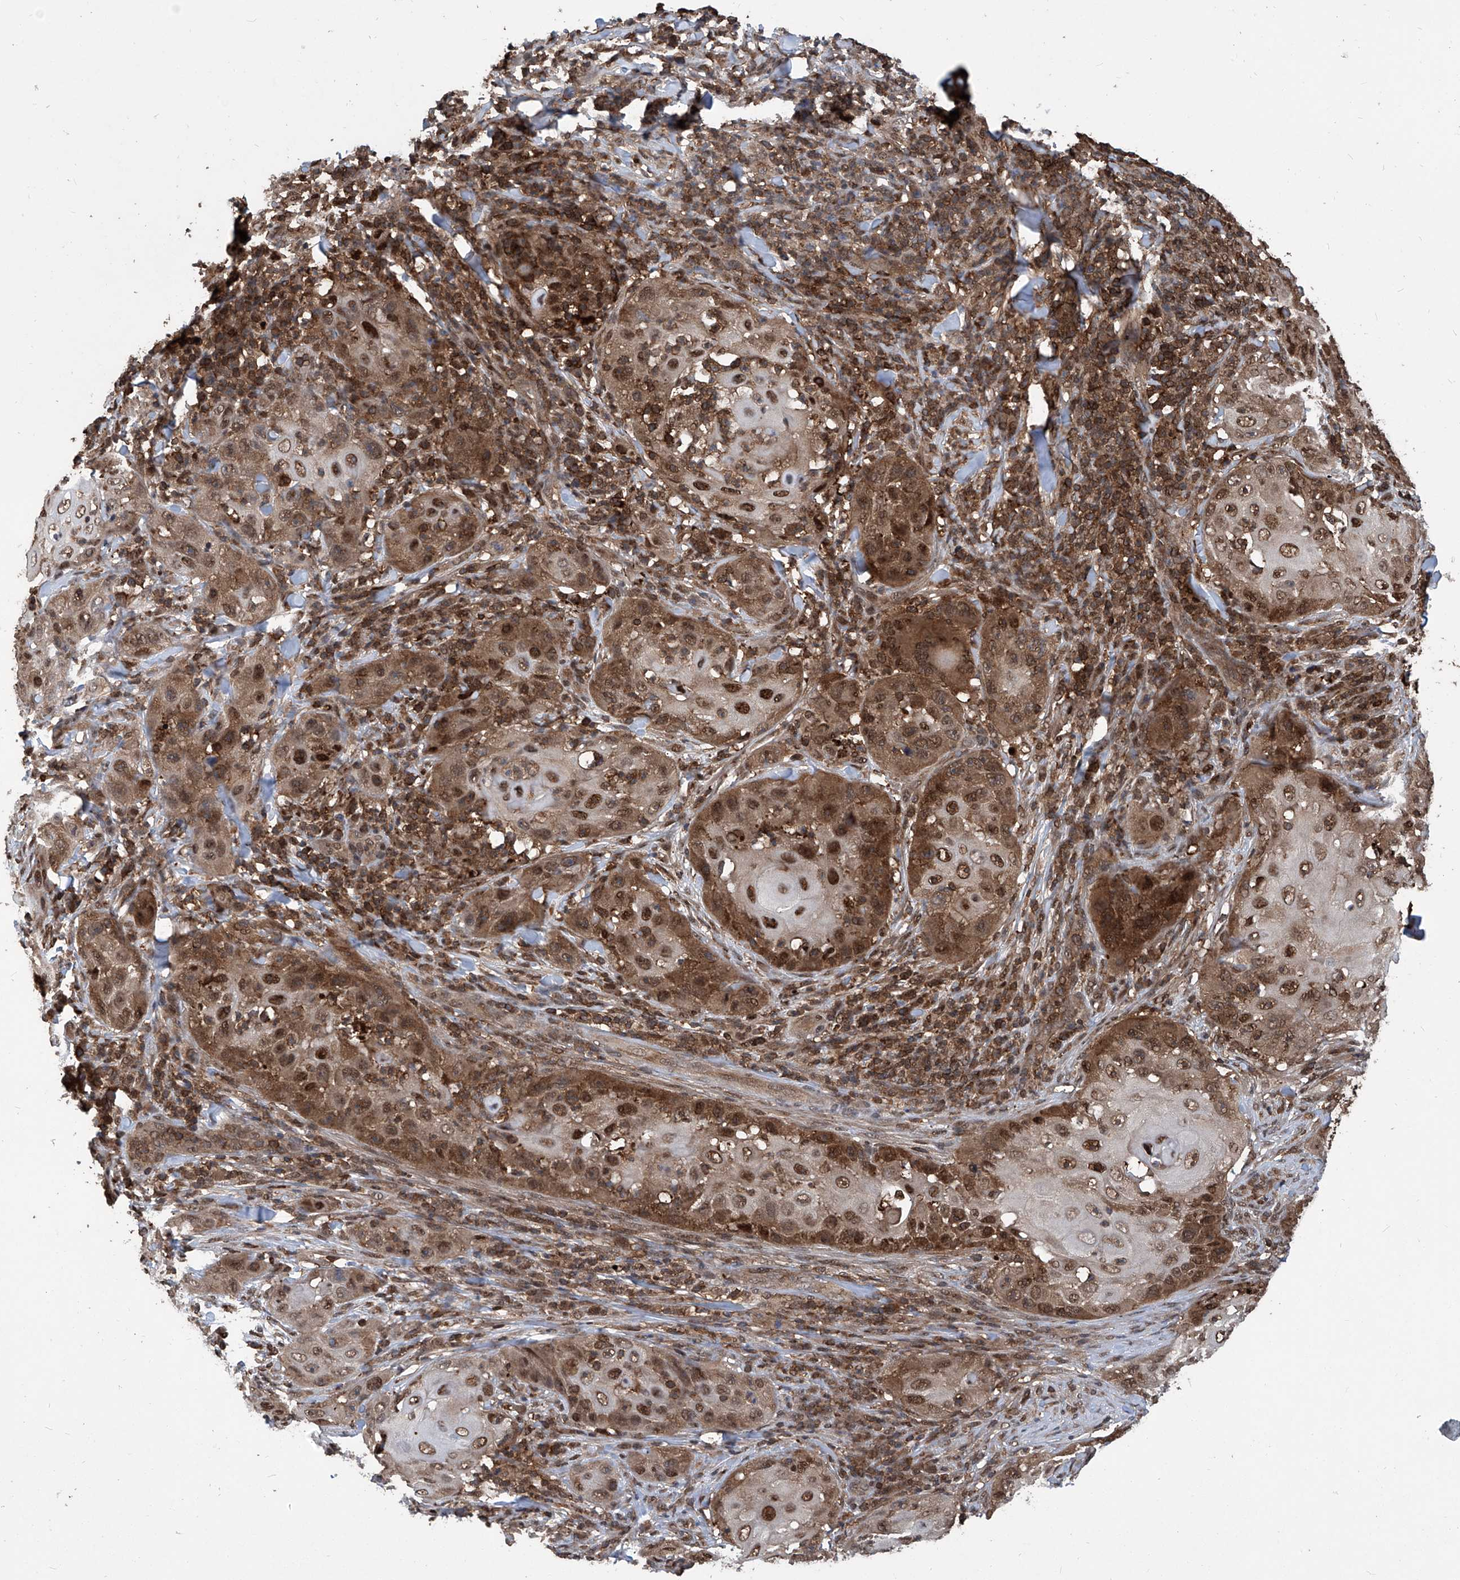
{"staining": {"intensity": "moderate", "quantity": ">75%", "location": "cytoplasmic/membranous,nuclear"}, "tissue": "skin cancer", "cell_type": "Tumor cells", "image_type": "cancer", "snomed": [{"axis": "morphology", "description": "Squamous cell carcinoma, NOS"}, {"axis": "topography", "description": "Skin"}], "caption": "Brown immunohistochemical staining in human skin cancer (squamous cell carcinoma) reveals moderate cytoplasmic/membranous and nuclear staining in approximately >75% of tumor cells.", "gene": "PSMB1", "patient": {"sex": "female", "age": 44}}